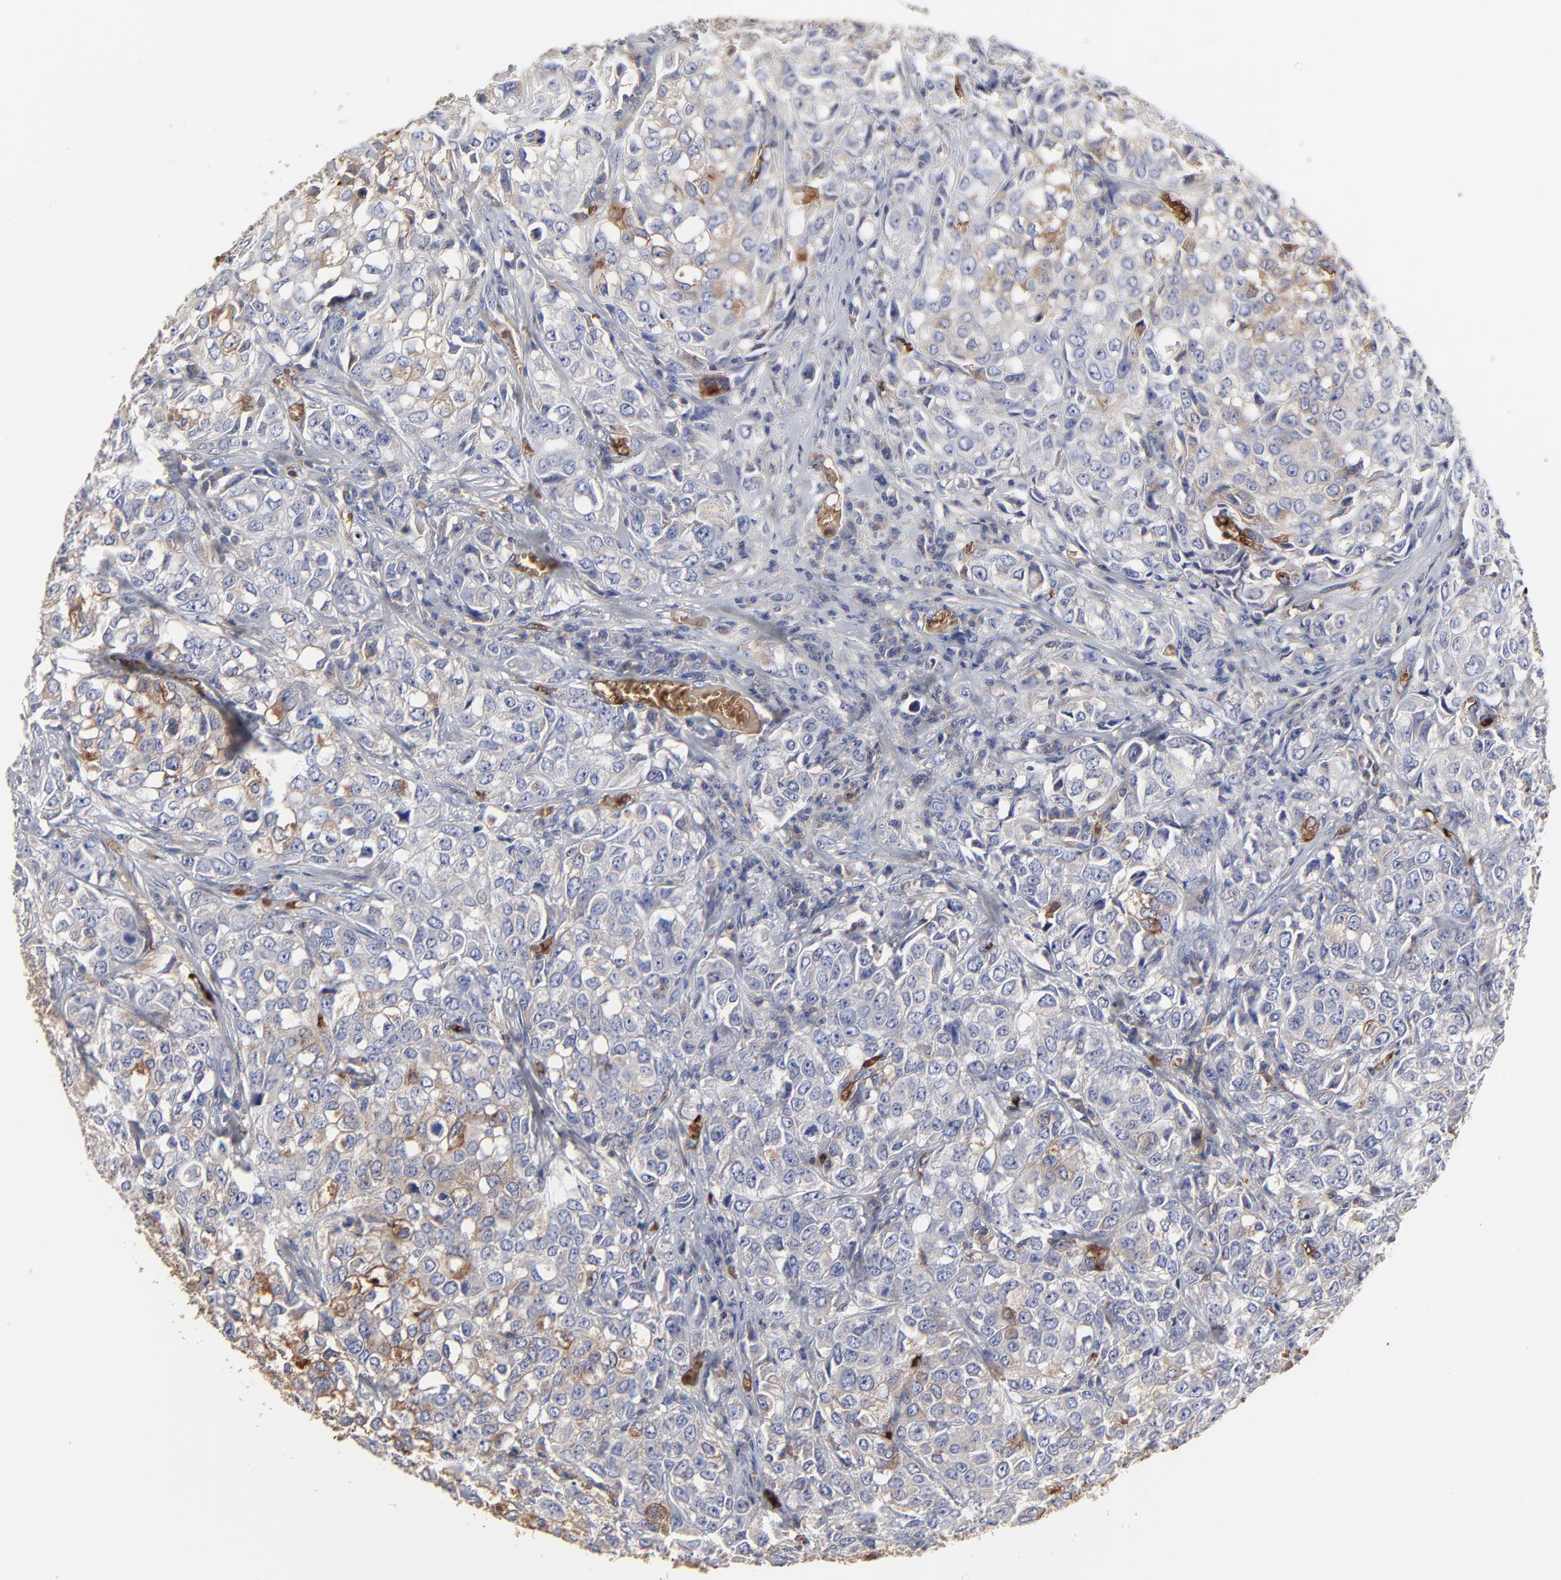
{"staining": {"intensity": "weak", "quantity": "<25%", "location": "cytoplasmic/membranous"}, "tissue": "urothelial cancer", "cell_type": "Tumor cells", "image_type": "cancer", "snomed": [{"axis": "morphology", "description": "Urothelial carcinoma, High grade"}, {"axis": "topography", "description": "Urinary bladder"}], "caption": "Immunohistochemistry of urothelial cancer displays no expression in tumor cells.", "gene": "PAG1", "patient": {"sex": "female", "age": 75}}